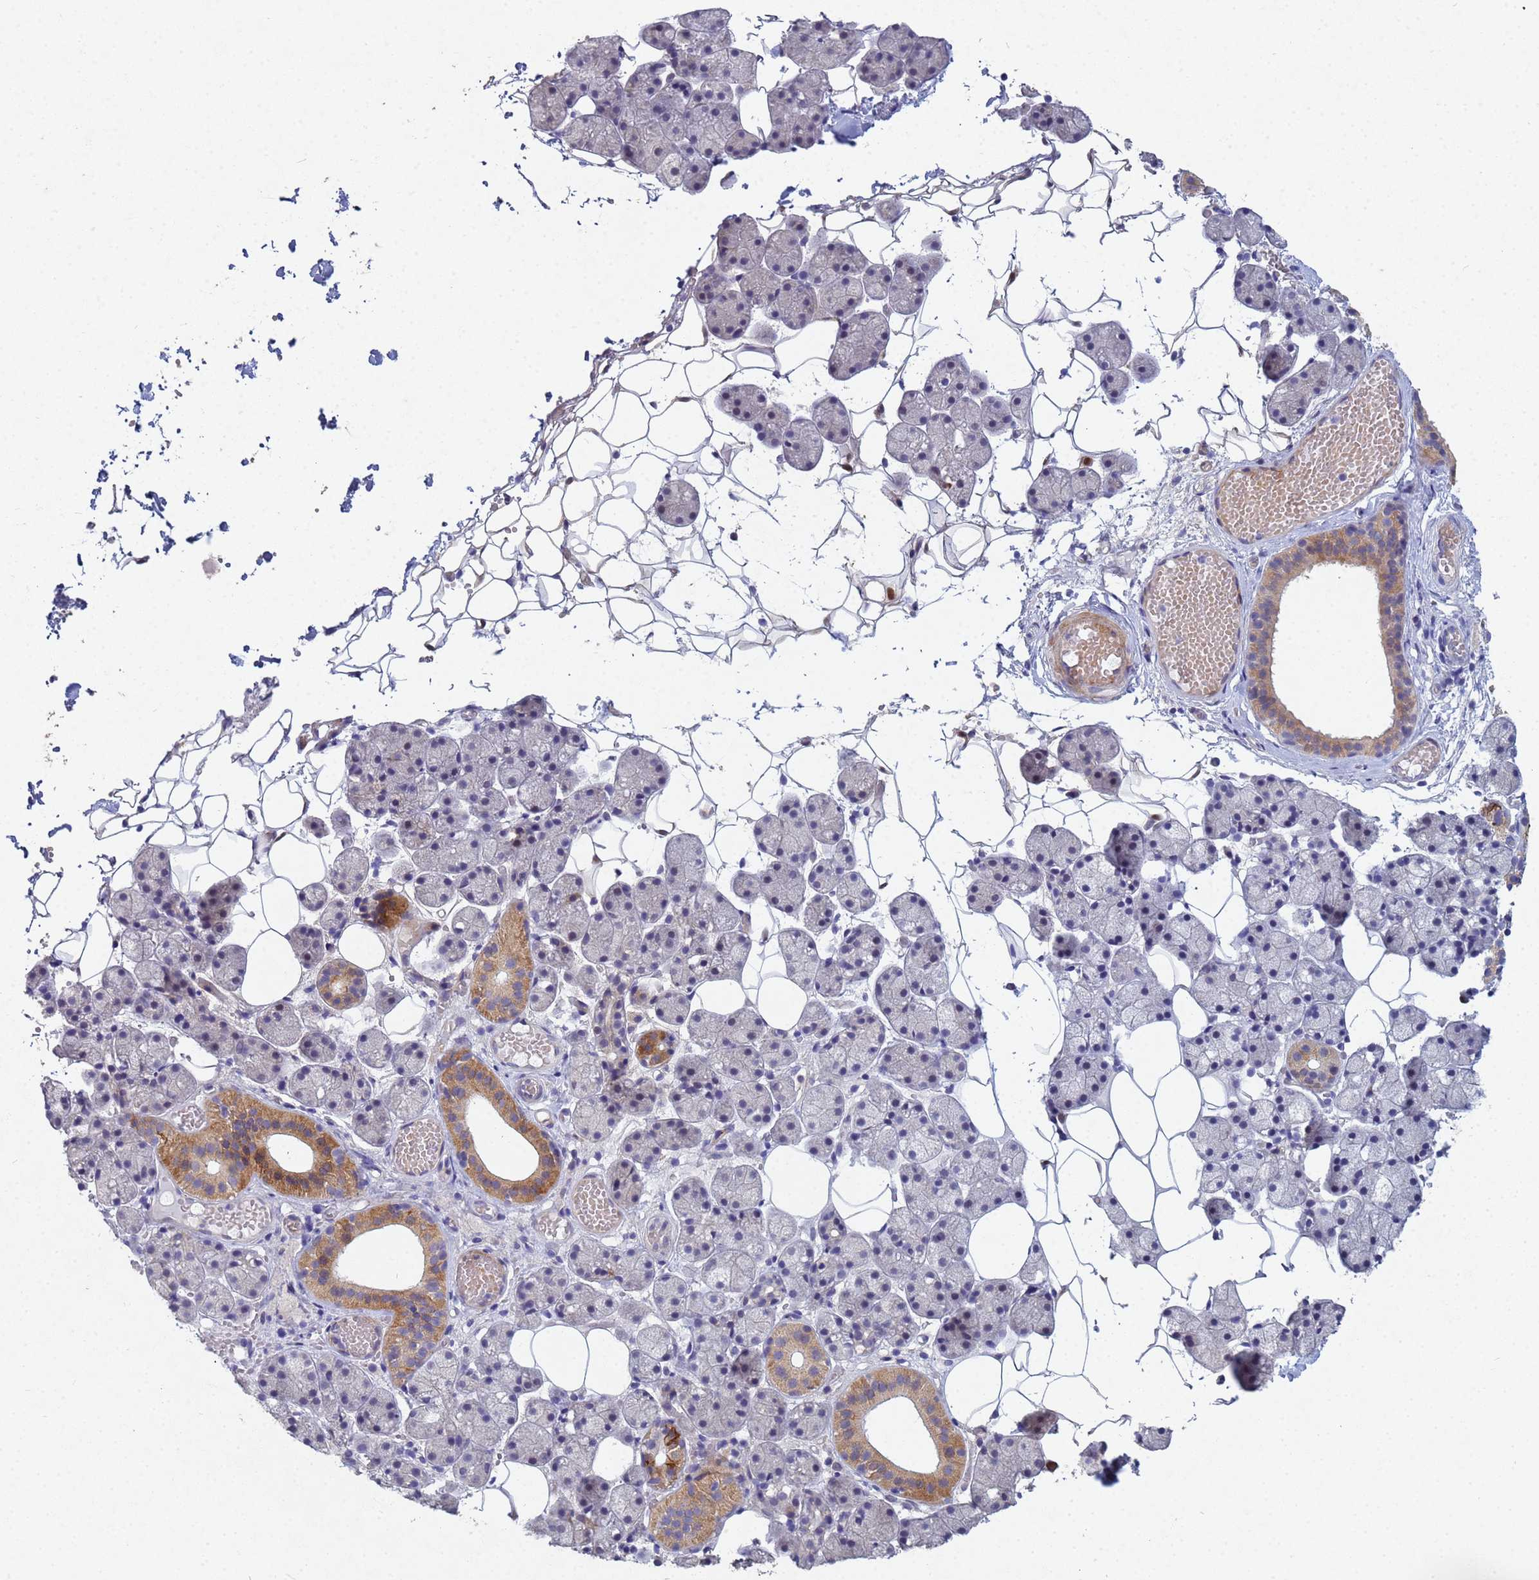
{"staining": {"intensity": "moderate", "quantity": "<25%", "location": "cytoplasmic/membranous"}, "tissue": "salivary gland", "cell_type": "Glandular cells", "image_type": "normal", "snomed": [{"axis": "morphology", "description": "Normal tissue, NOS"}, {"axis": "topography", "description": "Salivary gland"}], "caption": "Immunohistochemistry of normal human salivary gland shows low levels of moderate cytoplasmic/membranous staining in approximately <25% of glandular cells. (DAB (3,3'-diaminobenzidine) IHC with brightfield microscopy, high magnification).", "gene": "TNPO2", "patient": {"sex": "female", "age": 33}}